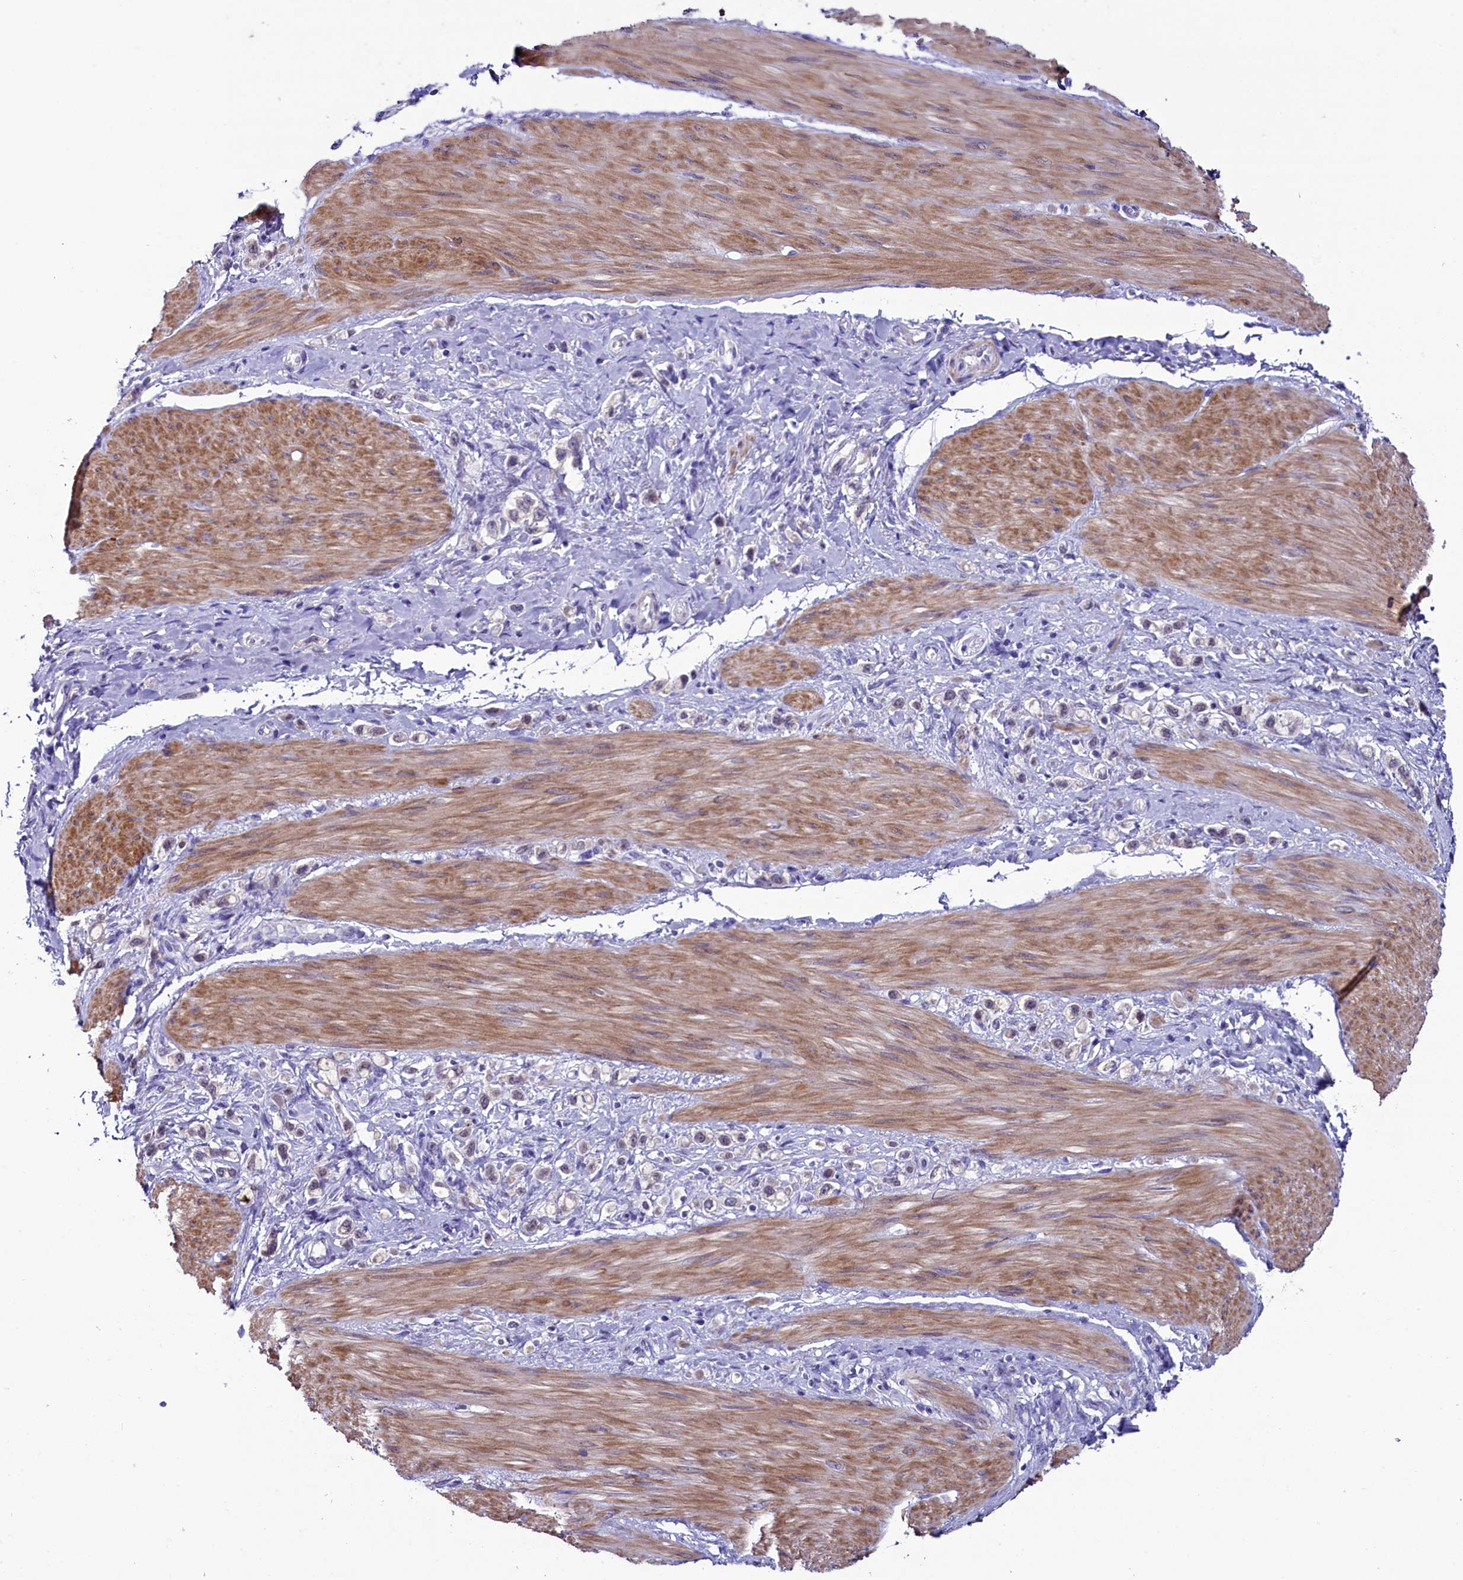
{"staining": {"intensity": "weak", "quantity": "<25%", "location": "cytoplasmic/membranous,nuclear"}, "tissue": "stomach cancer", "cell_type": "Tumor cells", "image_type": "cancer", "snomed": [{"axis": "morphology", "description": "Adenocarcinoma, NOS"}, {"axis": "topography", "description": "Stomach"}], "caption": "This photomicrograph is of adenocarcinoma (stomach) stained with IHC to label a protein in brown with the nuclei are counter-stained blue. There is no expression in tumor cells.", "gene": "SCD5", "patient": {"sex": "female", "age": 65}}